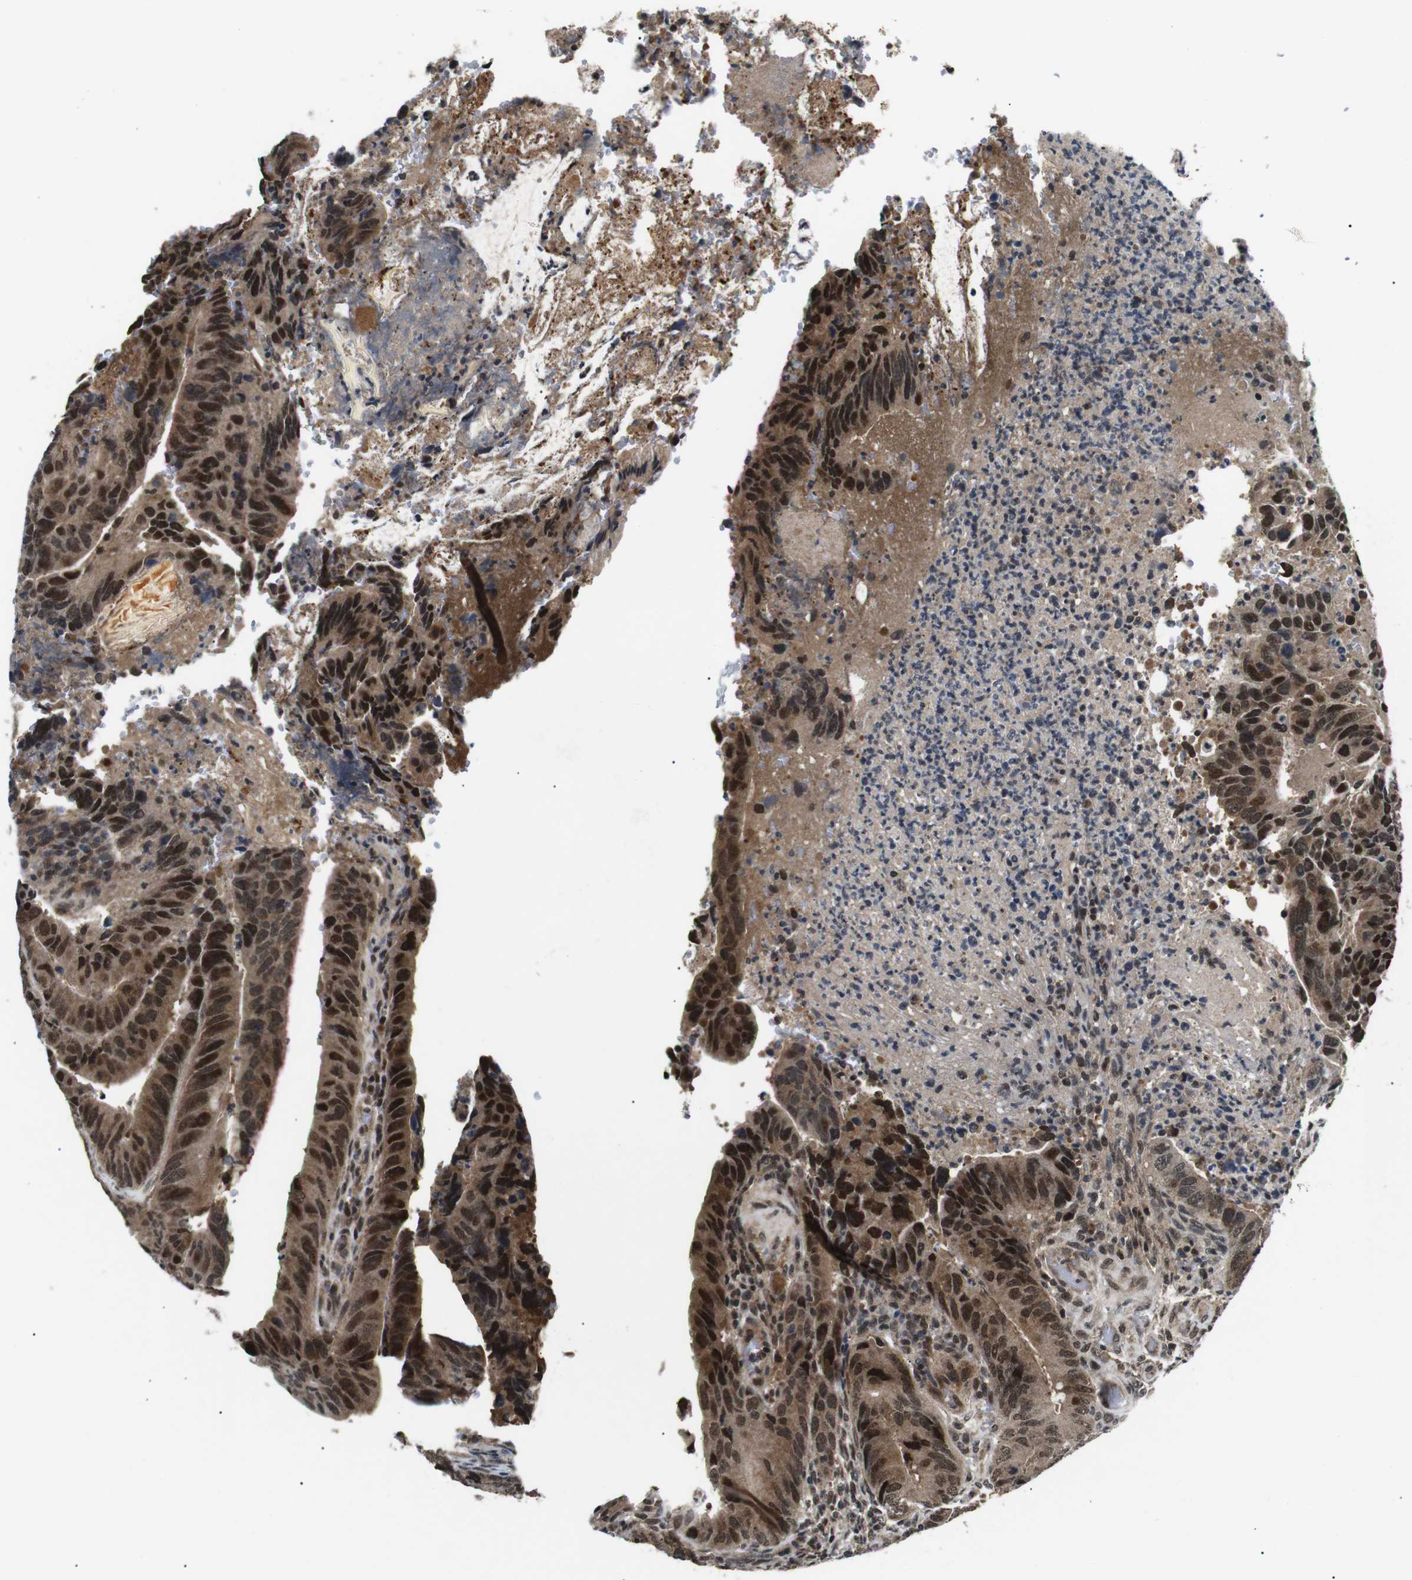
{"staining": {"intensity": "strong", "quantity": ">75%", "location": "cytoplasmic/membranous,nuclear"}, "tissue": "colorectal cancer", "cell_type": "Tumor cells", "image_type": "cancer", "snomed": [{"axis": "morphology", "description": "Normal tissue, NOS"}, {"axis": "morphology", "description": "Adenocarcinoma, NOS"}, {"axis": "topography", "description": "Colon"}], "caption": "Brown immunohistochemical staining in human colorectal cancer (adenocarcinoma) shows strong cytoplasmic/membranous and nuclear expression in about >75% of tumor cells.", "gene": "SKP1", "patient": {"sex": "male", "age": 56}}